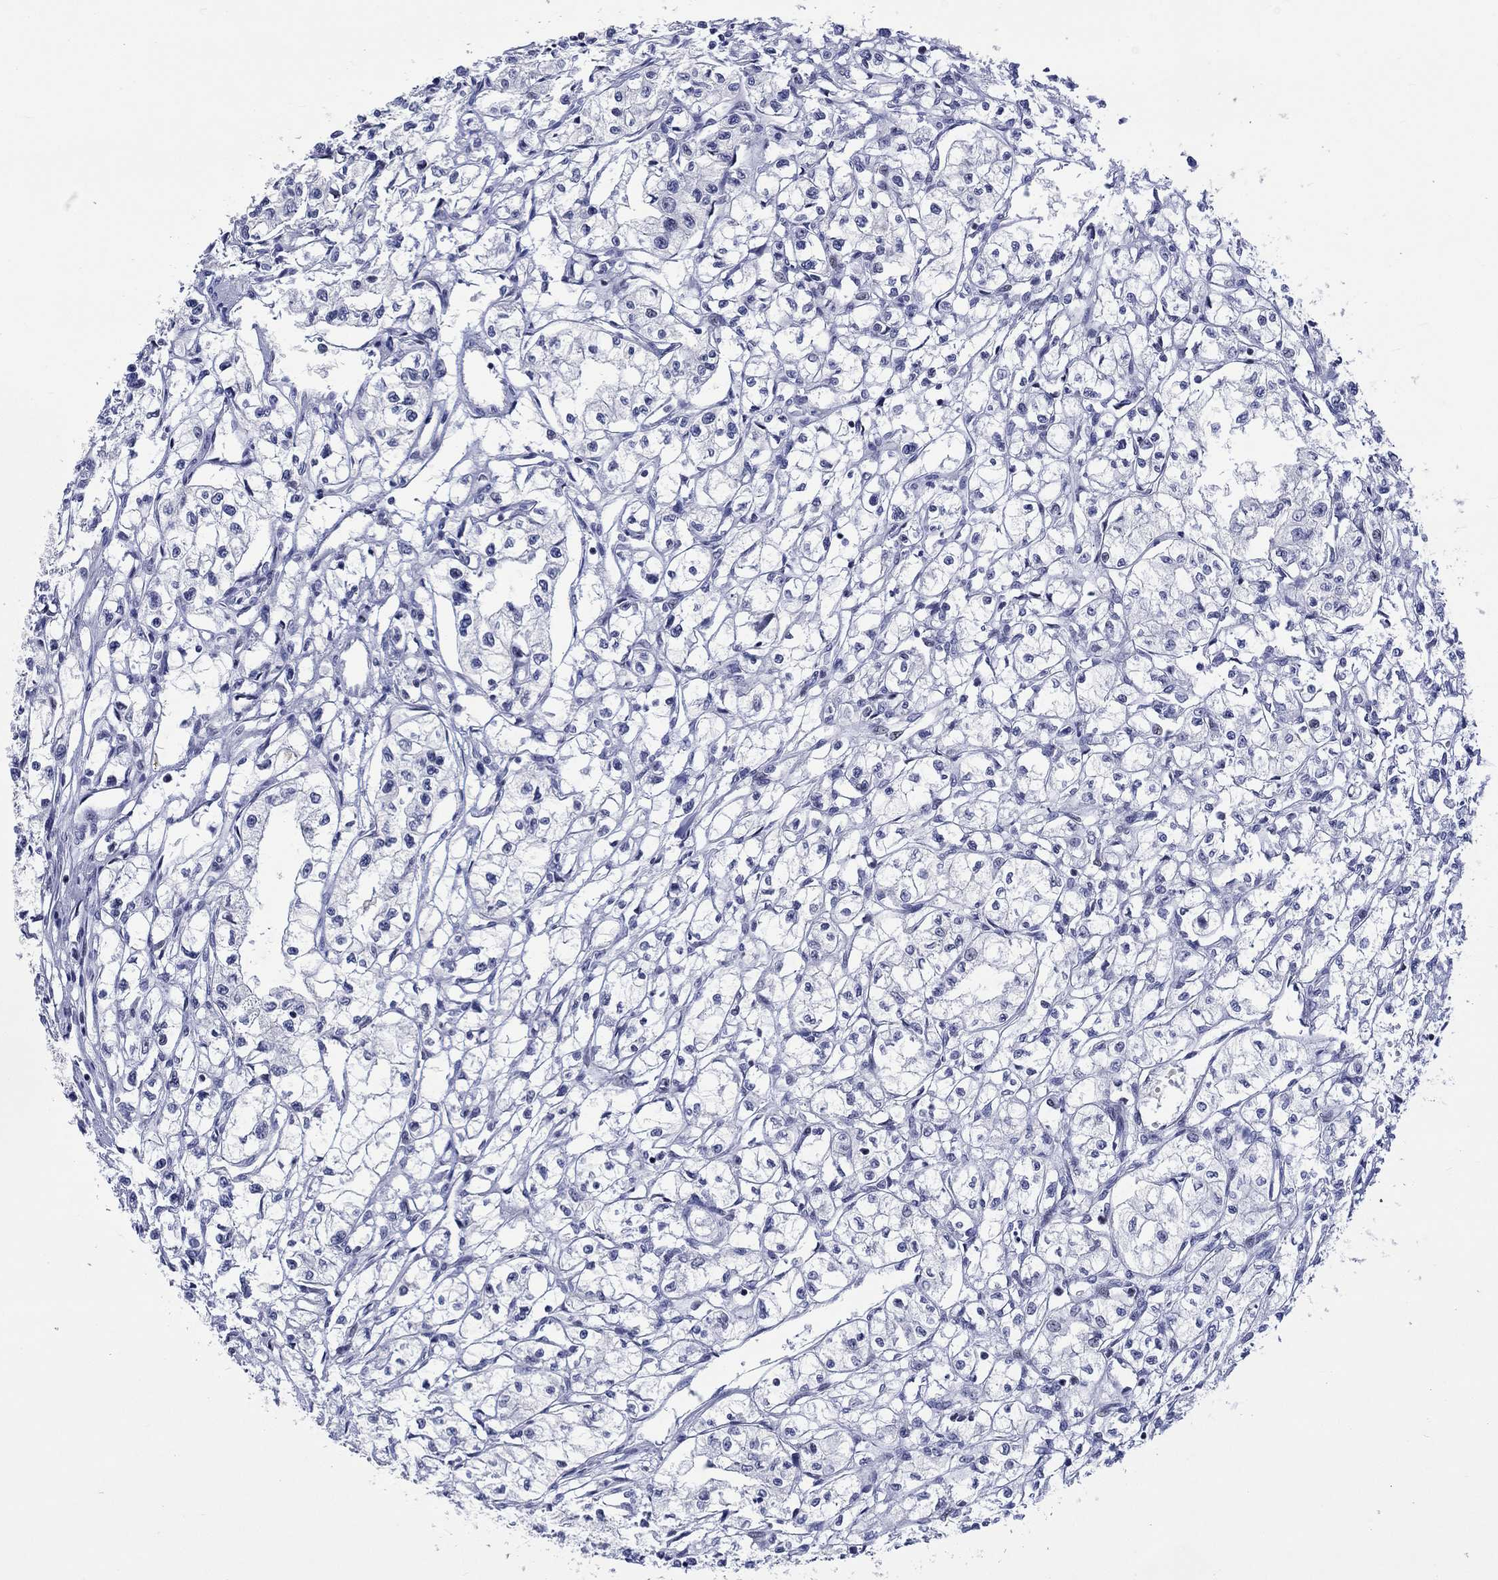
{"staining": {"intensity": "negative", "quantity": "none", "location": "none"}, "tissue": "renal cancer", "cell_type": "Tumor cells", "image_type": "cancer", "snomed": [{"axis": "morphology", "description": "Adenocarcinoma, NOS"}, {"axis": "topography", "description": "Kidney"}], "caption": "The photomicrograph demonstrates no staining of tumor cells in renal adenocarcinoma.", "gene": "CDCA2", "patient": {"sex": "male", "age": 56}}